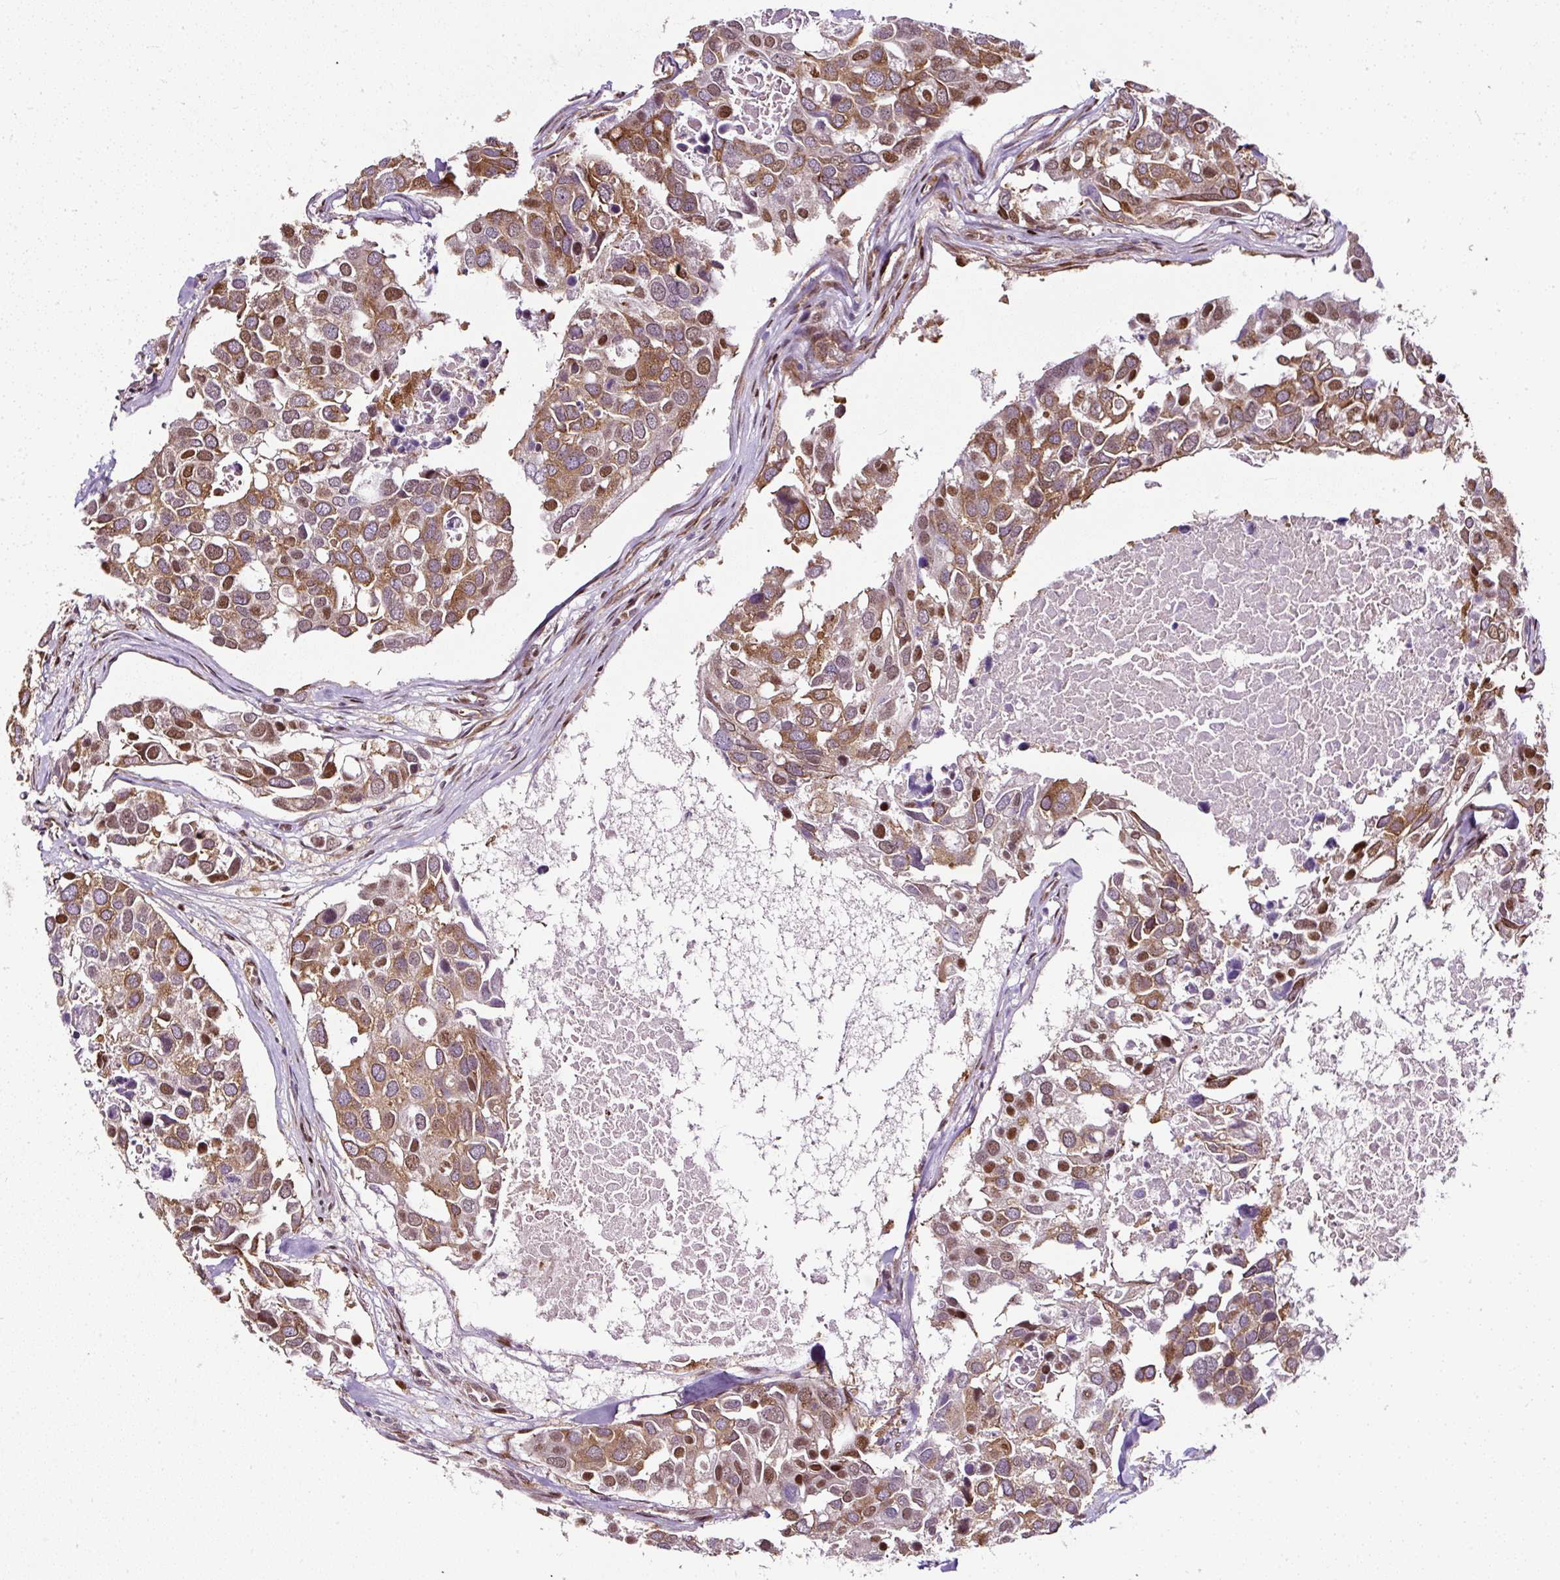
{"staining": {"intensity": "moderate", "quantity": ">75%", "location": "cytoplasmic/membranous,nuclear"}, "tissue": "breast cancer", "cell_type": "Tumor cells", "image_type": "cancer", "snomed": [{"axis": "morphology", "description": "Duct carcinoma"}, {"axis": "topography", "description": "Breast"}], "caption": "The immunohistochemical stain labels moderate cytoplasmic/membranous and nuclear expression in tumor cells of breast cancer tissue.", "gene": "KDM4E", "patient": {"sex": "female", "age": 83}}